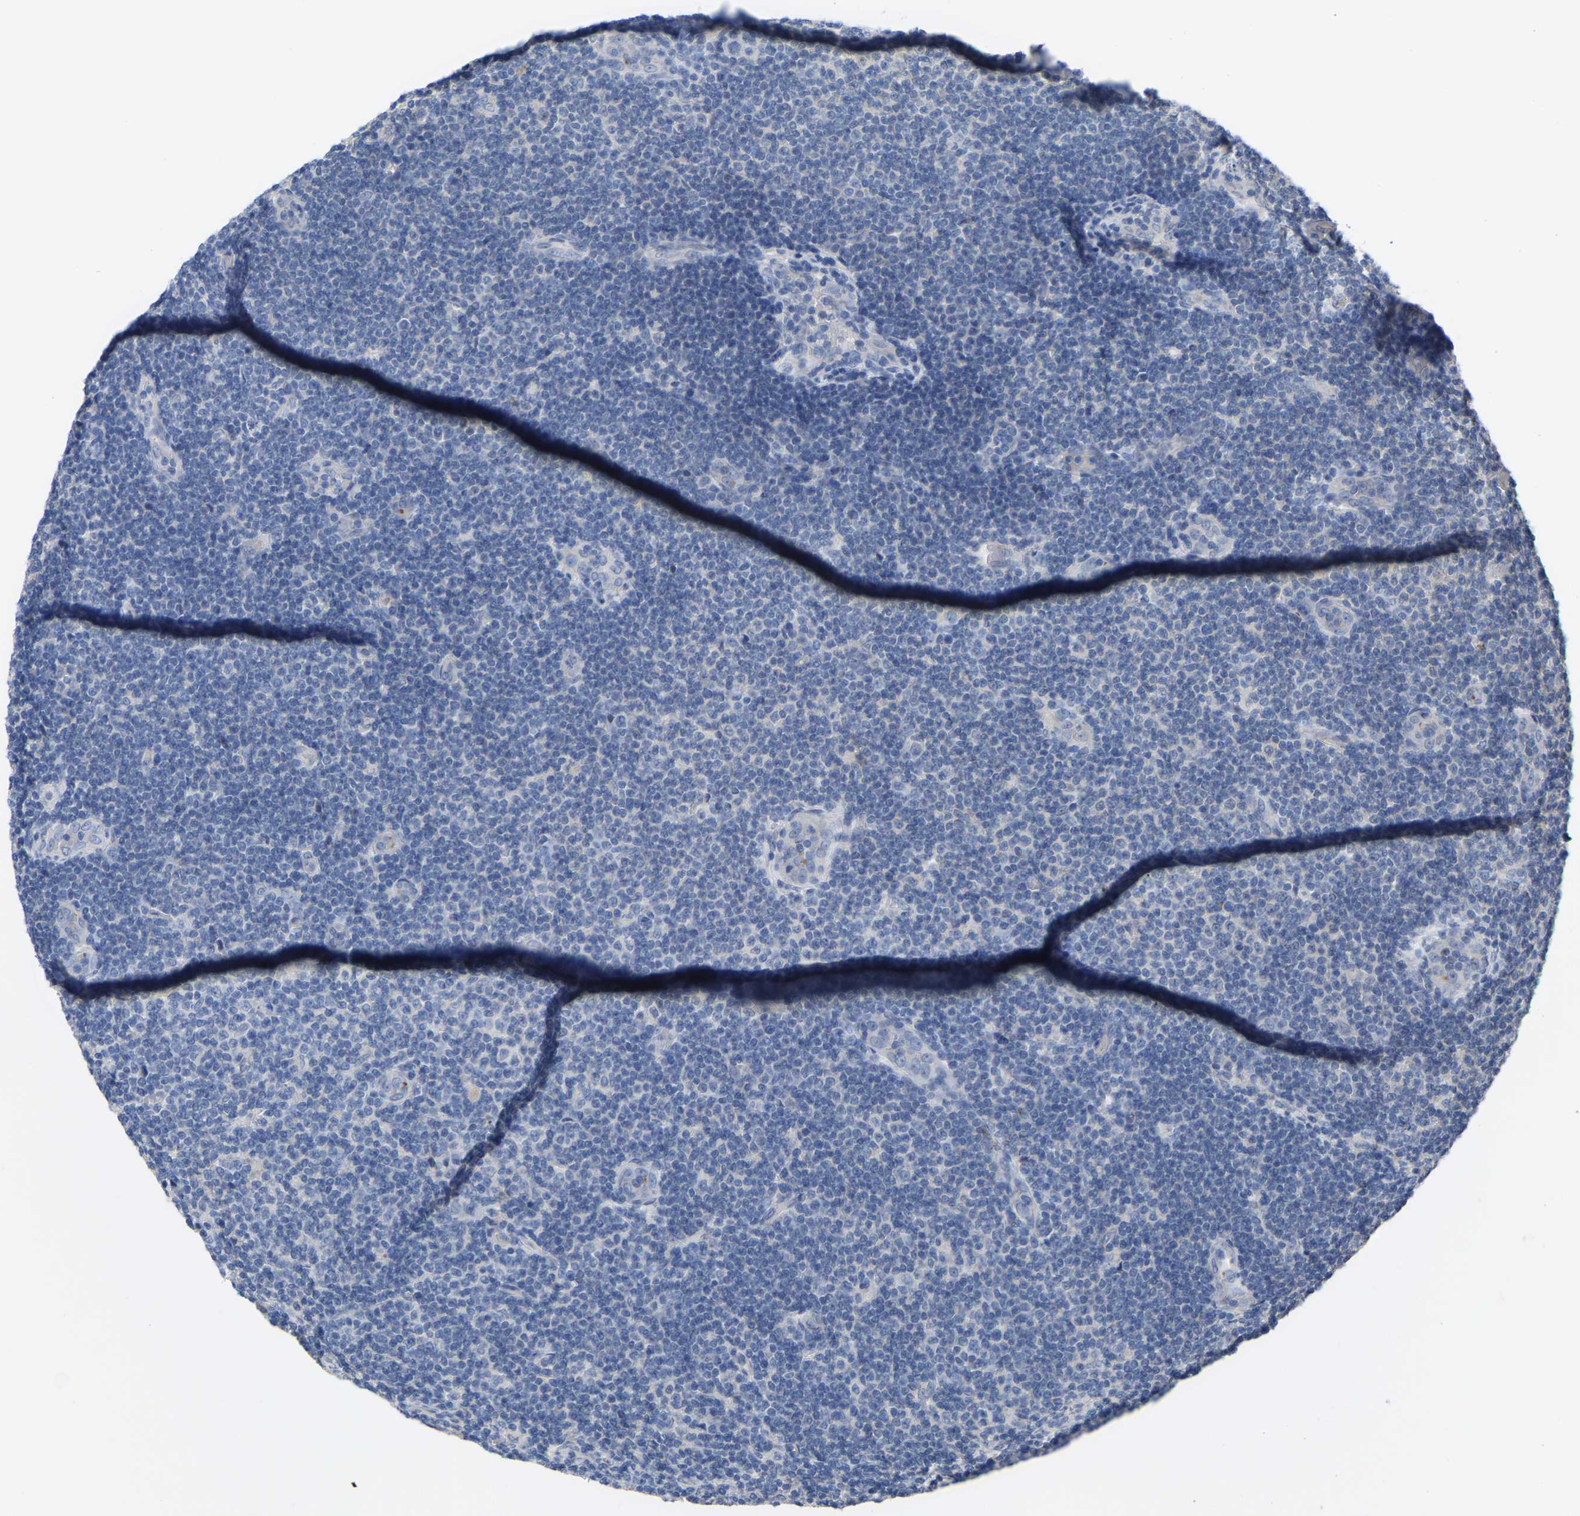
{"staining": {"intensity": "negative", "quantity": "none", "location": "none"}, "tissue": "lymphoma", "cell_type": "Tumor cells", "image_type": "cancer", "snomed": [{"axis": "morphology", "description": "Malignant lymphoma, non-Hodgkin's type, Low grade"}, {"axis": "topography", "description": "Lymph node"}], "caption": "A histopathology image of lymphoma stained for a protein shows no brown staining in tumor cells. (DAB (3,3'-diaminobenzidine) immunohistochemistry (IHC) visualized using brightfield microscopy, high magnification).", "gene": "ZNF449", "patient": {"sex": "male", "age": 83}}